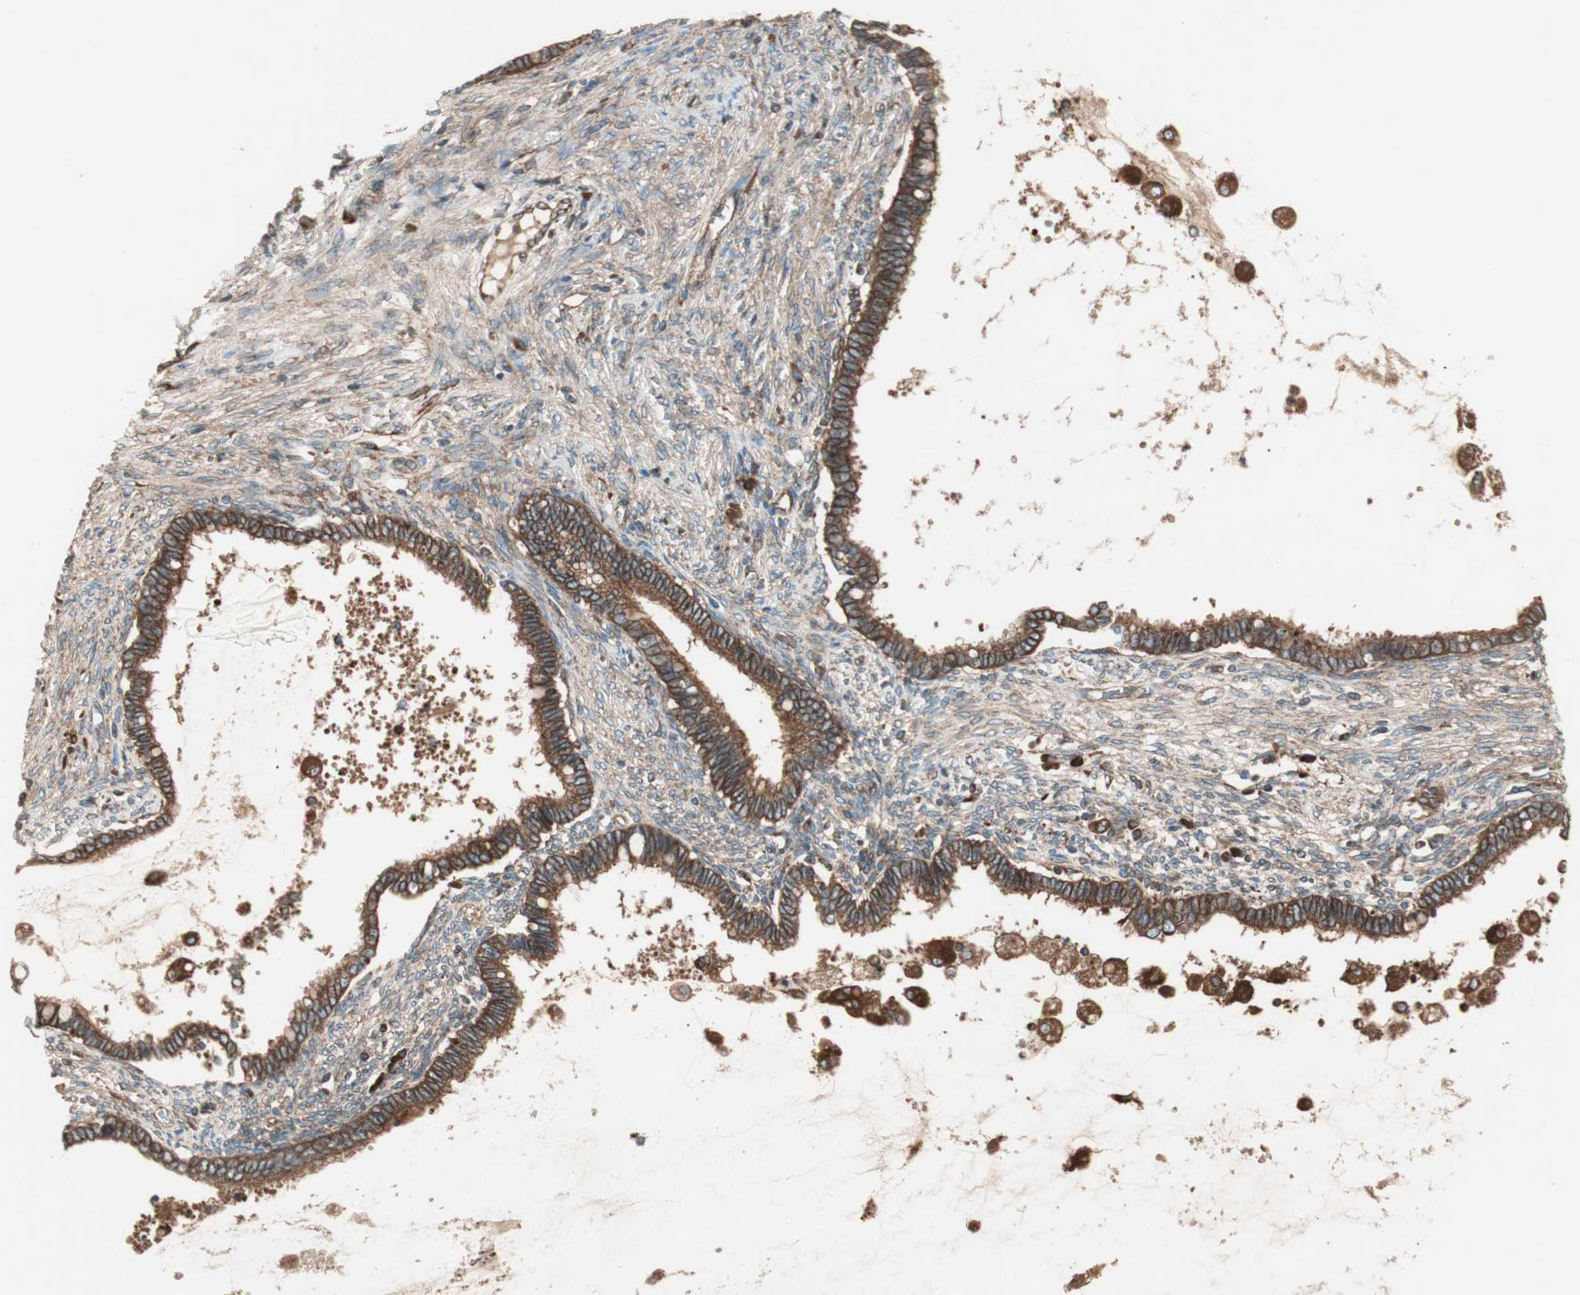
{"staining": {"intensity": "strong", "quantity": ">75%", "location": "cytoplasmic/membranous"}, "tissue": "cervical cancer", "cell_type": "Tumor cells", "image_type": "cancer", "snomed": [{"axis": "morphology", "description": "Adenocarcinoma, NOS"}, {"axis": "topography", "description": "Cervix"}], "caption": "High-magnification brightfield microscopy of adenocarcinoma (cervical) stained with DAB (3,3'-diaminobenzidine) (brown) and counterstained with hematoxylin (blue). tumor cells exhibit strong cytoplasmic/membranous positivity is present in about>75% of cells.", "gene": "RAB5A", "patient": {"sex": "female", "age": 44}}